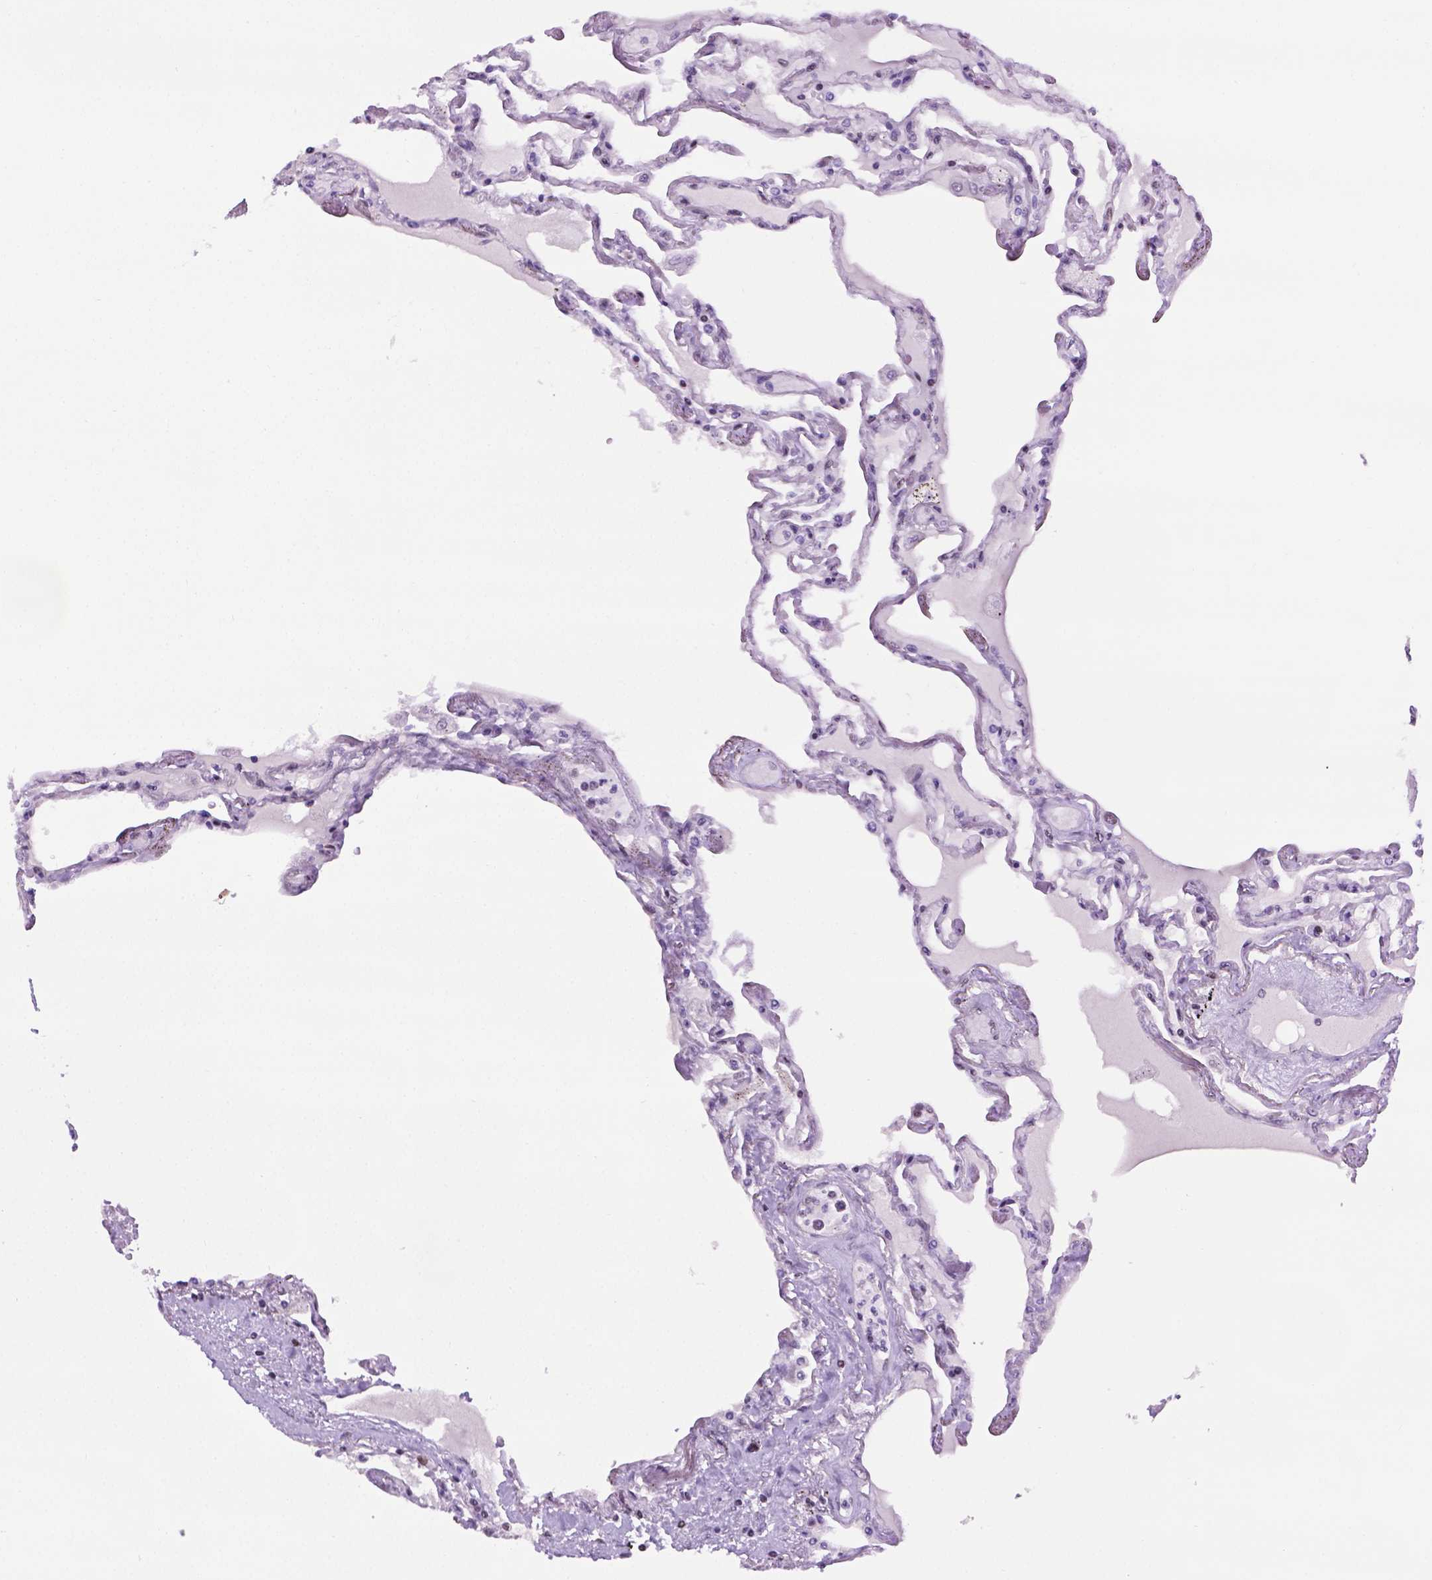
{"staining": {"intensity": "weak", "quantity": "<25%", "location": "nuclear"}, "tissue": "lung", "cell_type": "Alveolar cells", "image_type": "normal", "snomed": [{"axis": "morphology", "description": "Normal tissue, NOS"}, {"axis": "morphology", "description": "Adenocarcinoma, NOS"}, {"axis": "topography", "description": "Cartilage tissue"}, {"axis": "topography", "description": "Lung"}], "caption": "Immunohistochemistry (IHC) histopathology image of benign lung: human lung stained with DAB (3,3'-diaminobenzidine) reveals no significant protein staining in alveolar cells.", "gene": "ABI2", "patient": {"sex": "female", "age": 67}}